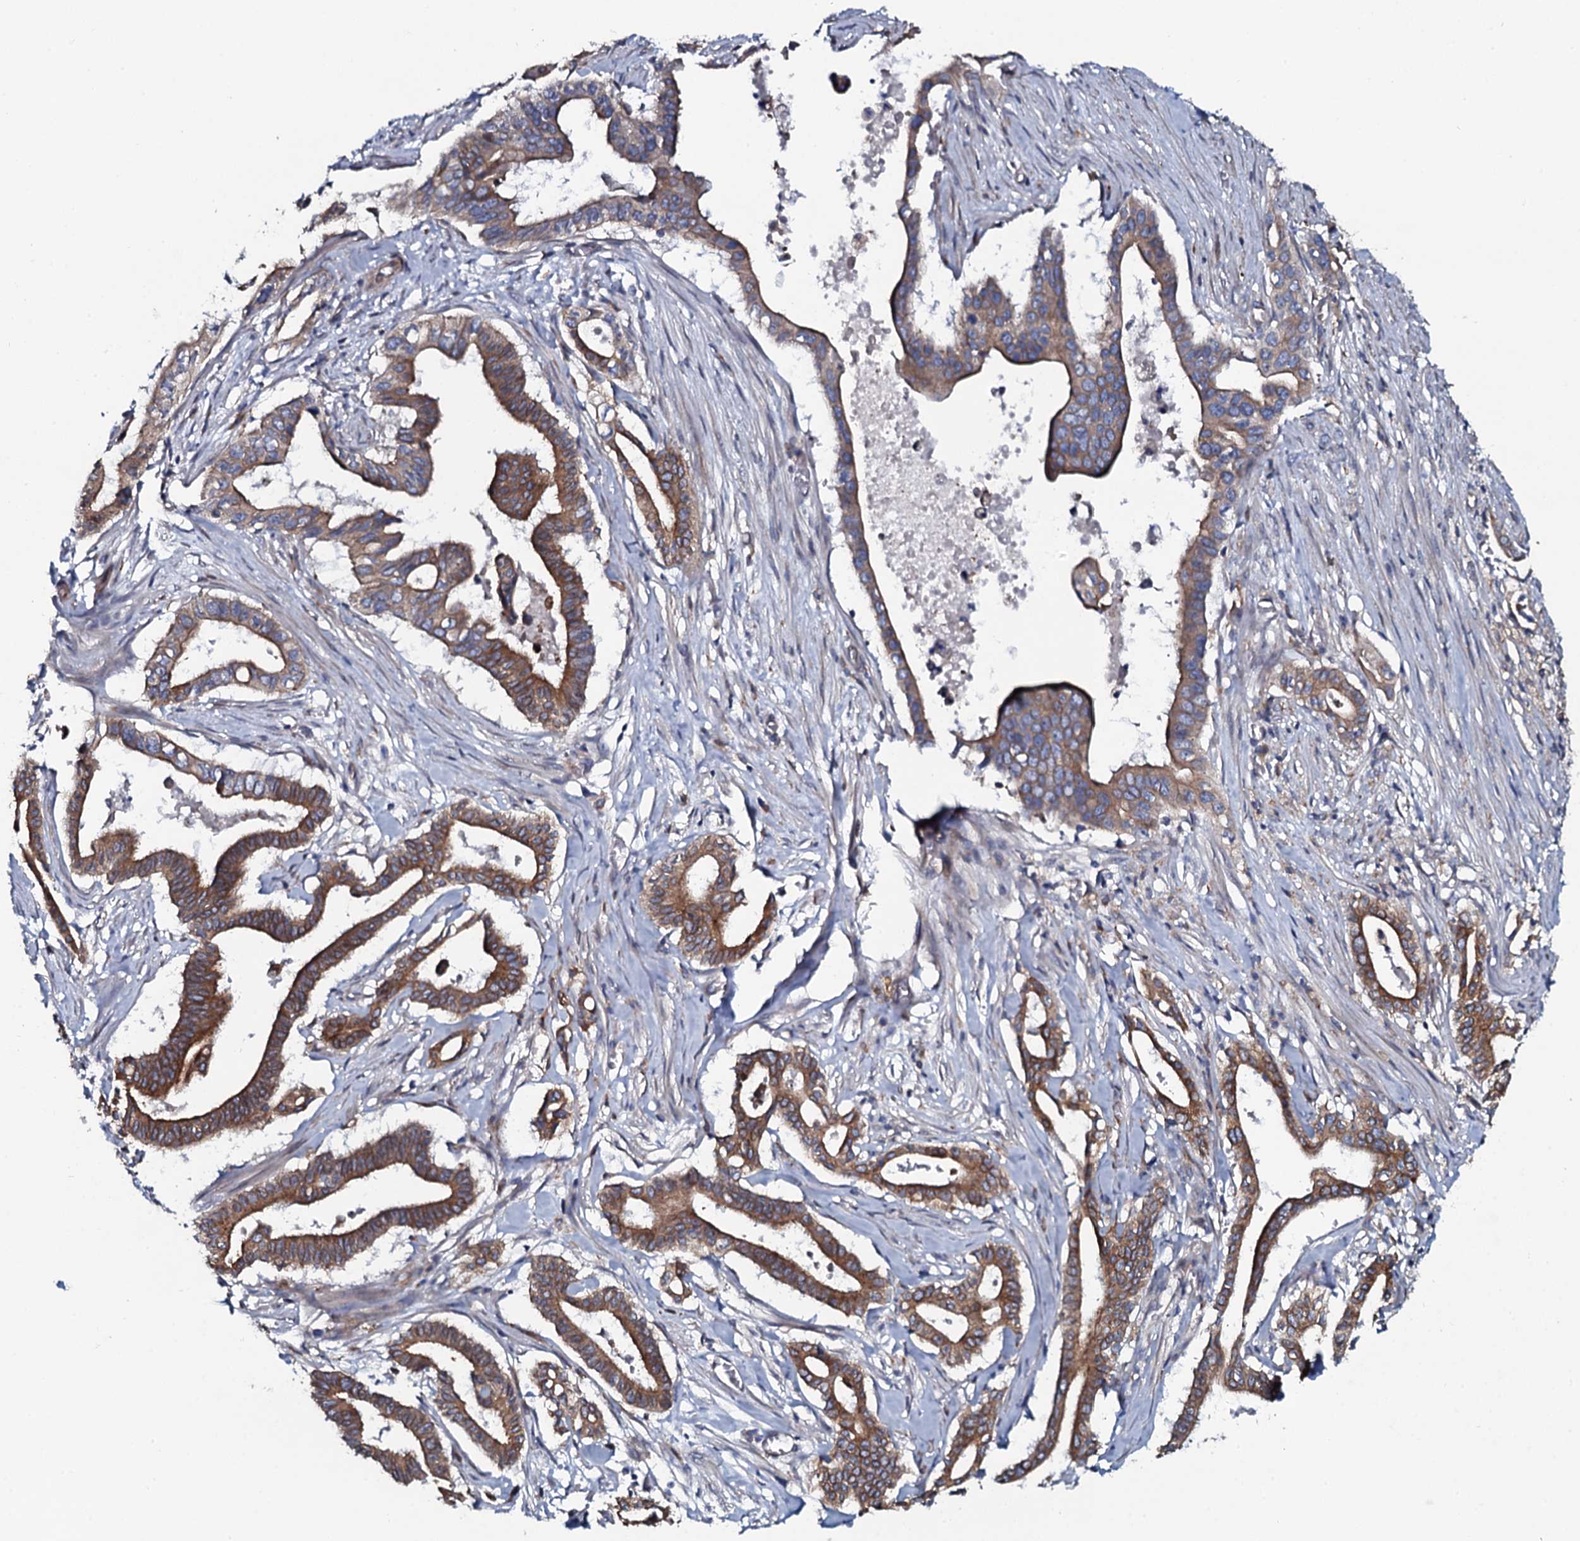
{"staining": {"intensity": "moderate", "quantity": ">75%", "location": "cytoplasmic/membranous"}, "tissue": "pancreatic cancer", "cell_type": "Tumor cells", "image_type": "cancer", "snomed": [{"axis": "morphology", "description": "Adenocarcinoma, NOS"}, {"axis": "topography", "description": "Pancreas"}], "caption": "Protein positivity by immunohistochemistry displays moderate cytoplasmic/membranous expression in about >75% of tumor cells in adenocarcinoma (pancreatic).", "gene": "TMEM151A", "patient": {"sex": "female", "age": 77}}